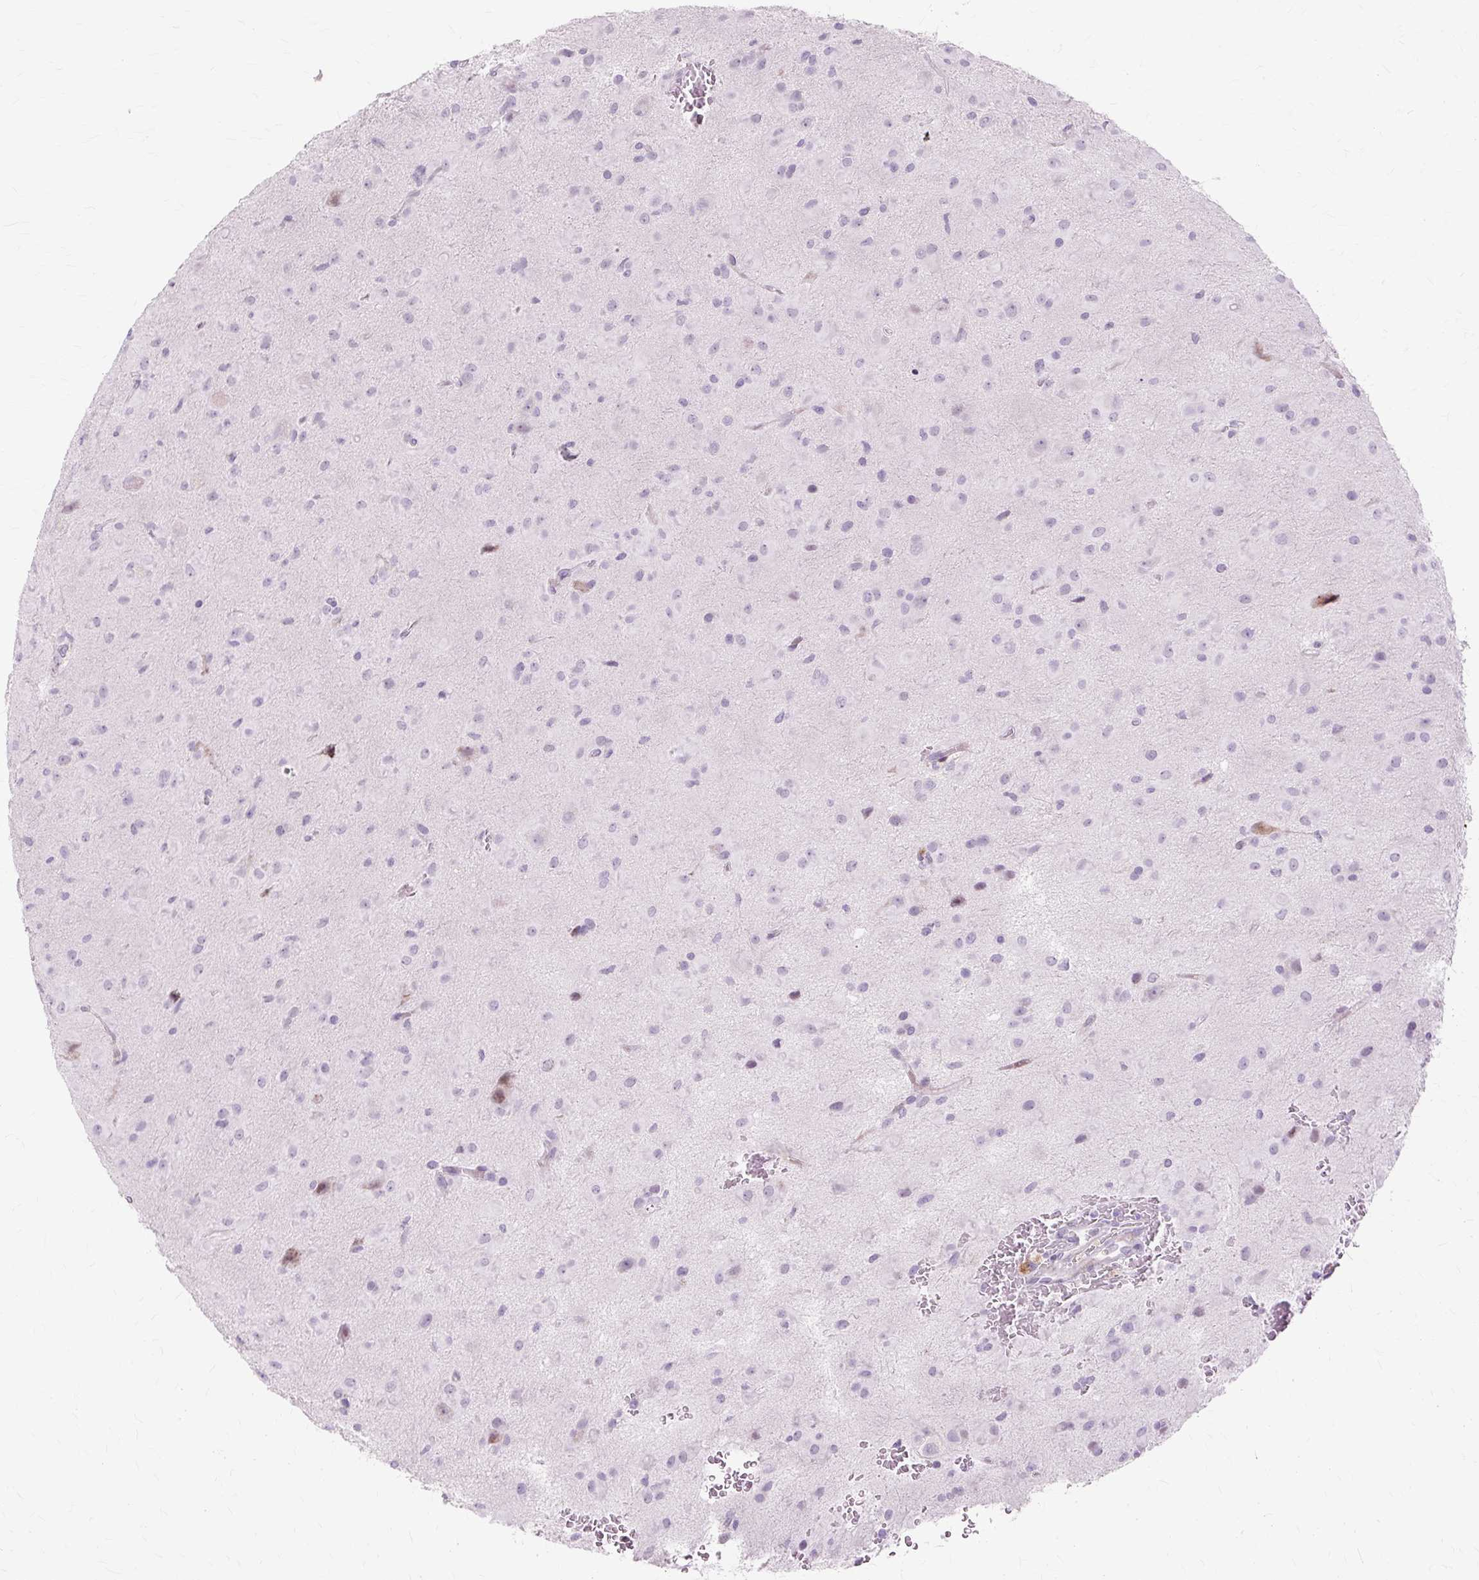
{"staining": {"intensity": "negative", "quantity": "none", "location": "none"}, "tissue": "glioma", "cell_type": "Tumor cells", "image_type": "cancer", "snomed": [{"axis": "morphology", "description": "Glioma, malignant, Low grade"}, {"axis": "topography", "description": "Brain"}], "caption": "High magnification brightfield microscopy of glioma stained with DAB (3,3'-diaminobenzidine) (brown) and counterstained with hematoxylin (blue): tumor cells show no significant staining.", "gene": "IRX2", "patient": {"sex": "male", "age": 58}}